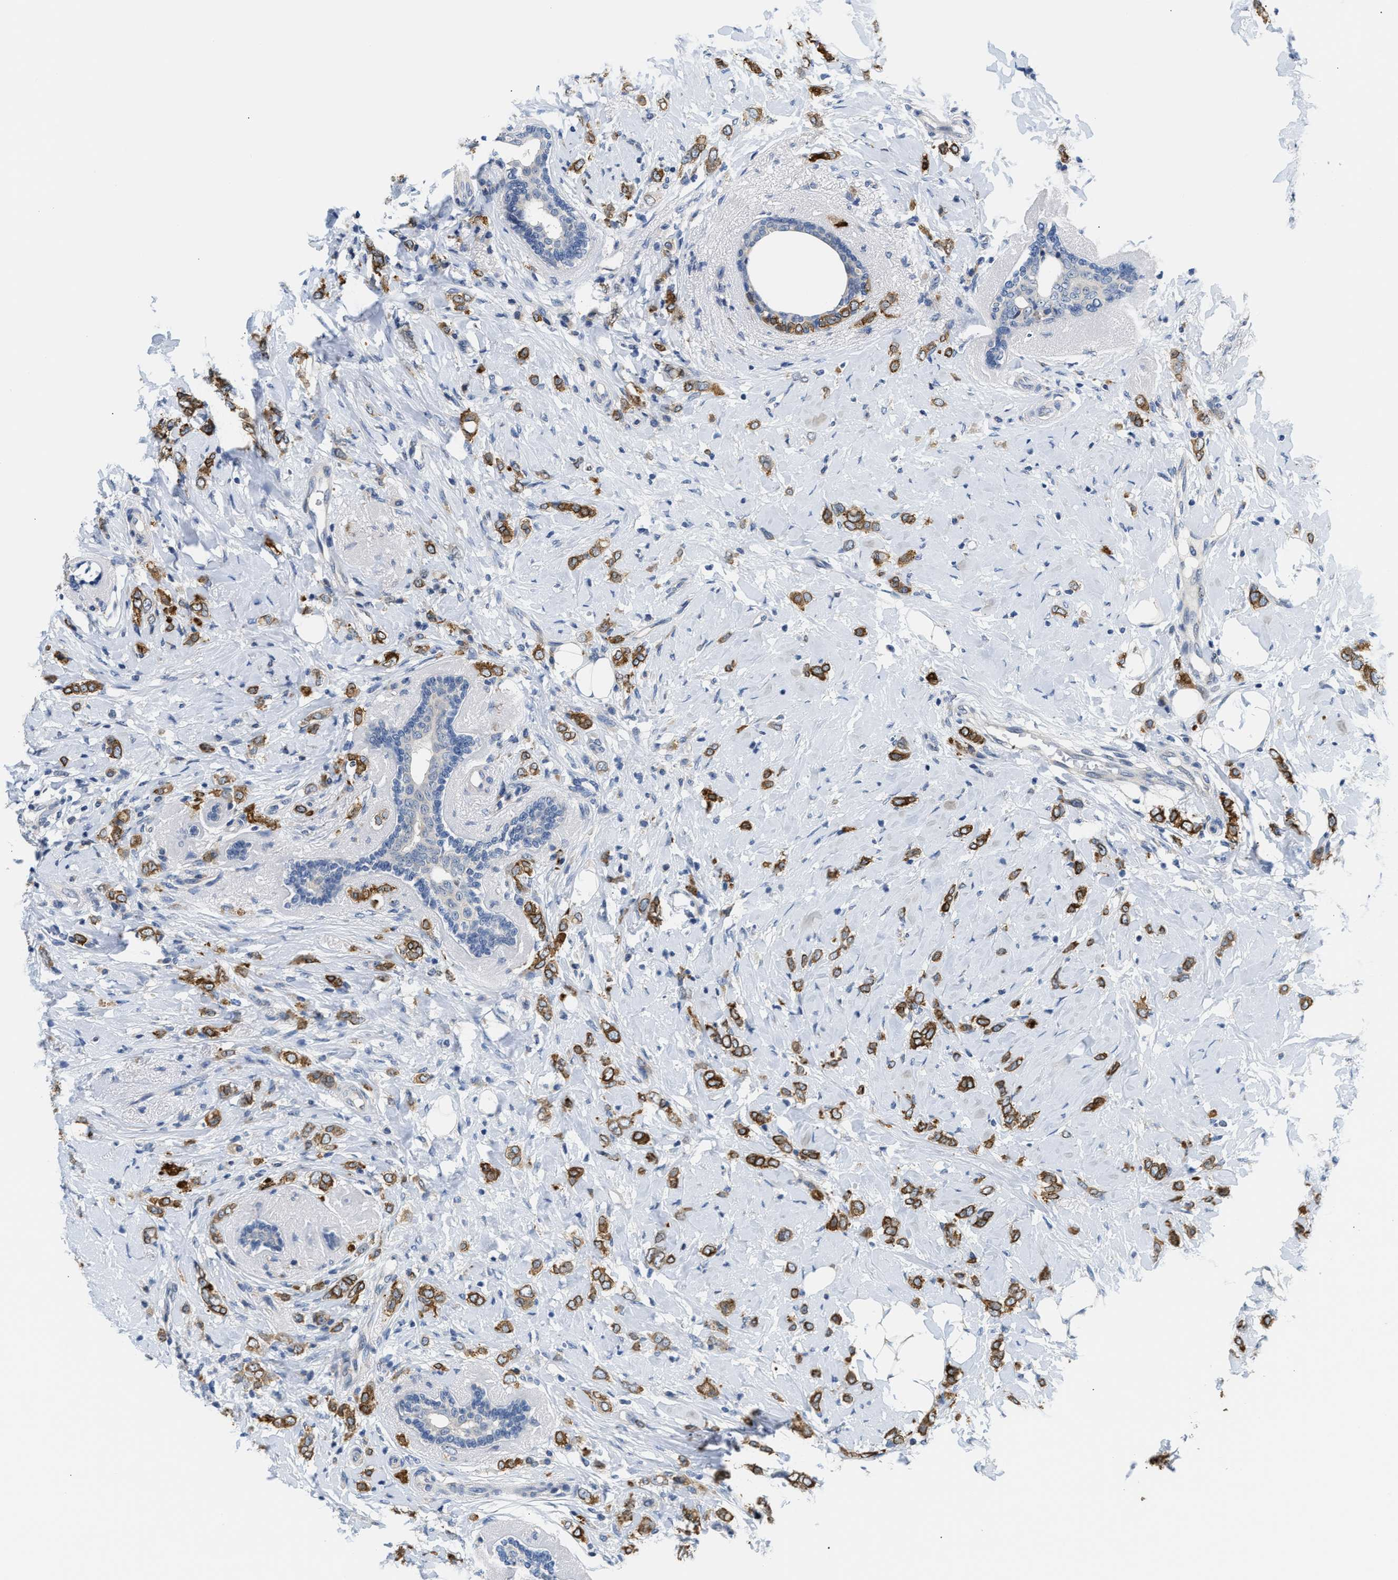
{"staining": {"intensity": "moderate", "quantity": ">75%", "location": "cytoplasmic/membranous"}, "tissue": "breast cancer", "cell_type": "Tumor cells", "image_type": "cancer", "snomed": [{"axis": "morphology", "description": "Normal tissue, NOS"}, {"axis": "morphology", "description": "Lobular carcinoma"}, {"axis": "topography", "description": "Breast"}], "caption": "Protein analysis of breast lobular carcinoma tissue displays moderate cytoplasmic/membranous expression in approximately >75% of tumor cells. The protein of interest is shown in brown color, while the nuclei are stained blue.", "gene": "CLGN", "patient": {"sex": "female", "age": 47}}